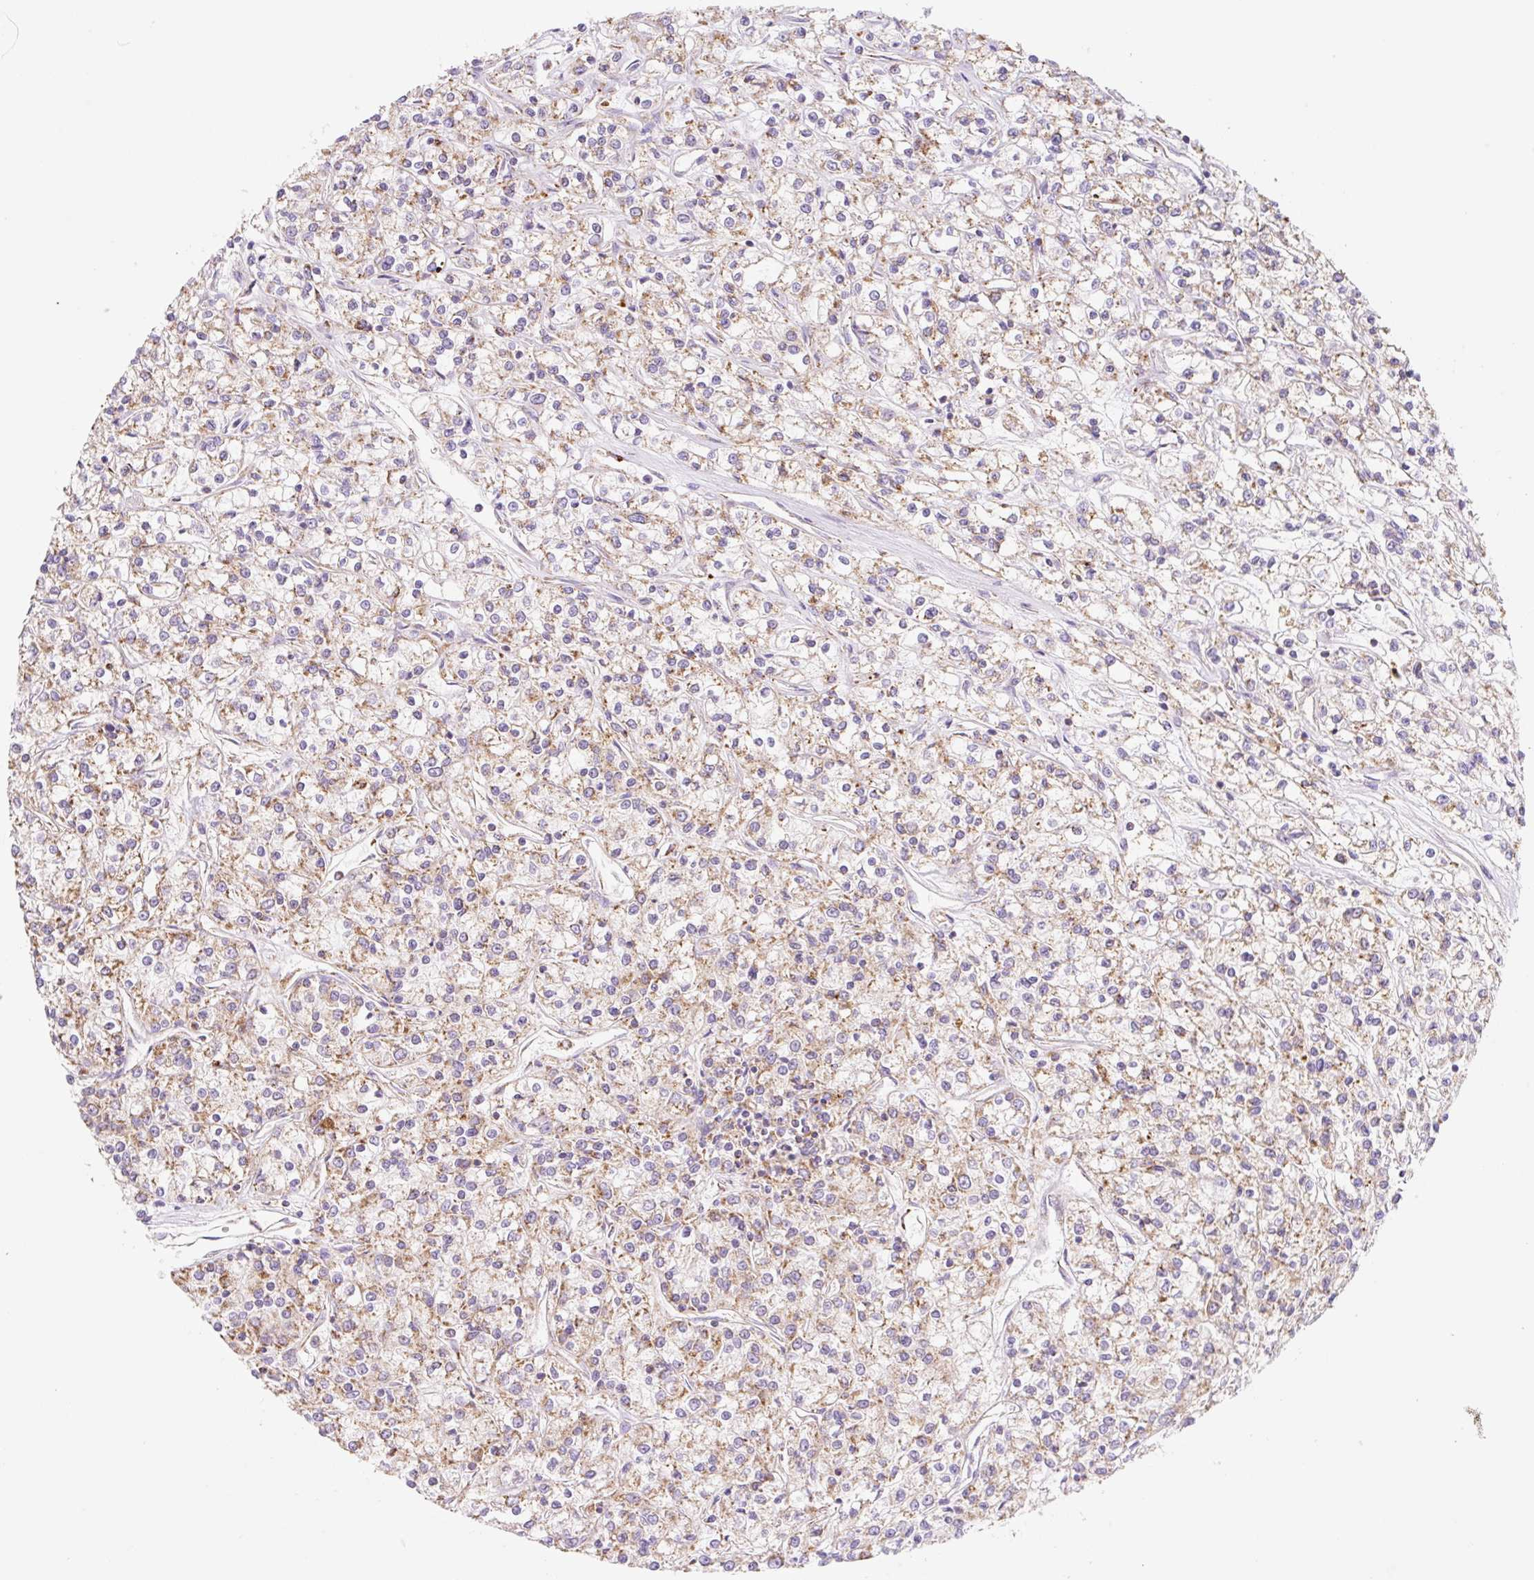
{"staining": {"intensity": "moderate", "quantity": "25%-75%", "location": "cytoplasmic/membranous"}, "tissue": "renal cancer", "cell_type": "Tumor cells", "image_type": "cancer", "snomed": [{"axis": "morphology", "description": "Adenocarcinoma, NOS"}, {"axis": "topography", "description": "Kidney"}], "caption": "The photomicrograph shows a brown stain indicating the presence of a protein in the cytoplasmic/membranous of tumor cells in renal cancer.", "gene": "CLEC3A", "patient": {"sex": "female", "age": 59}}